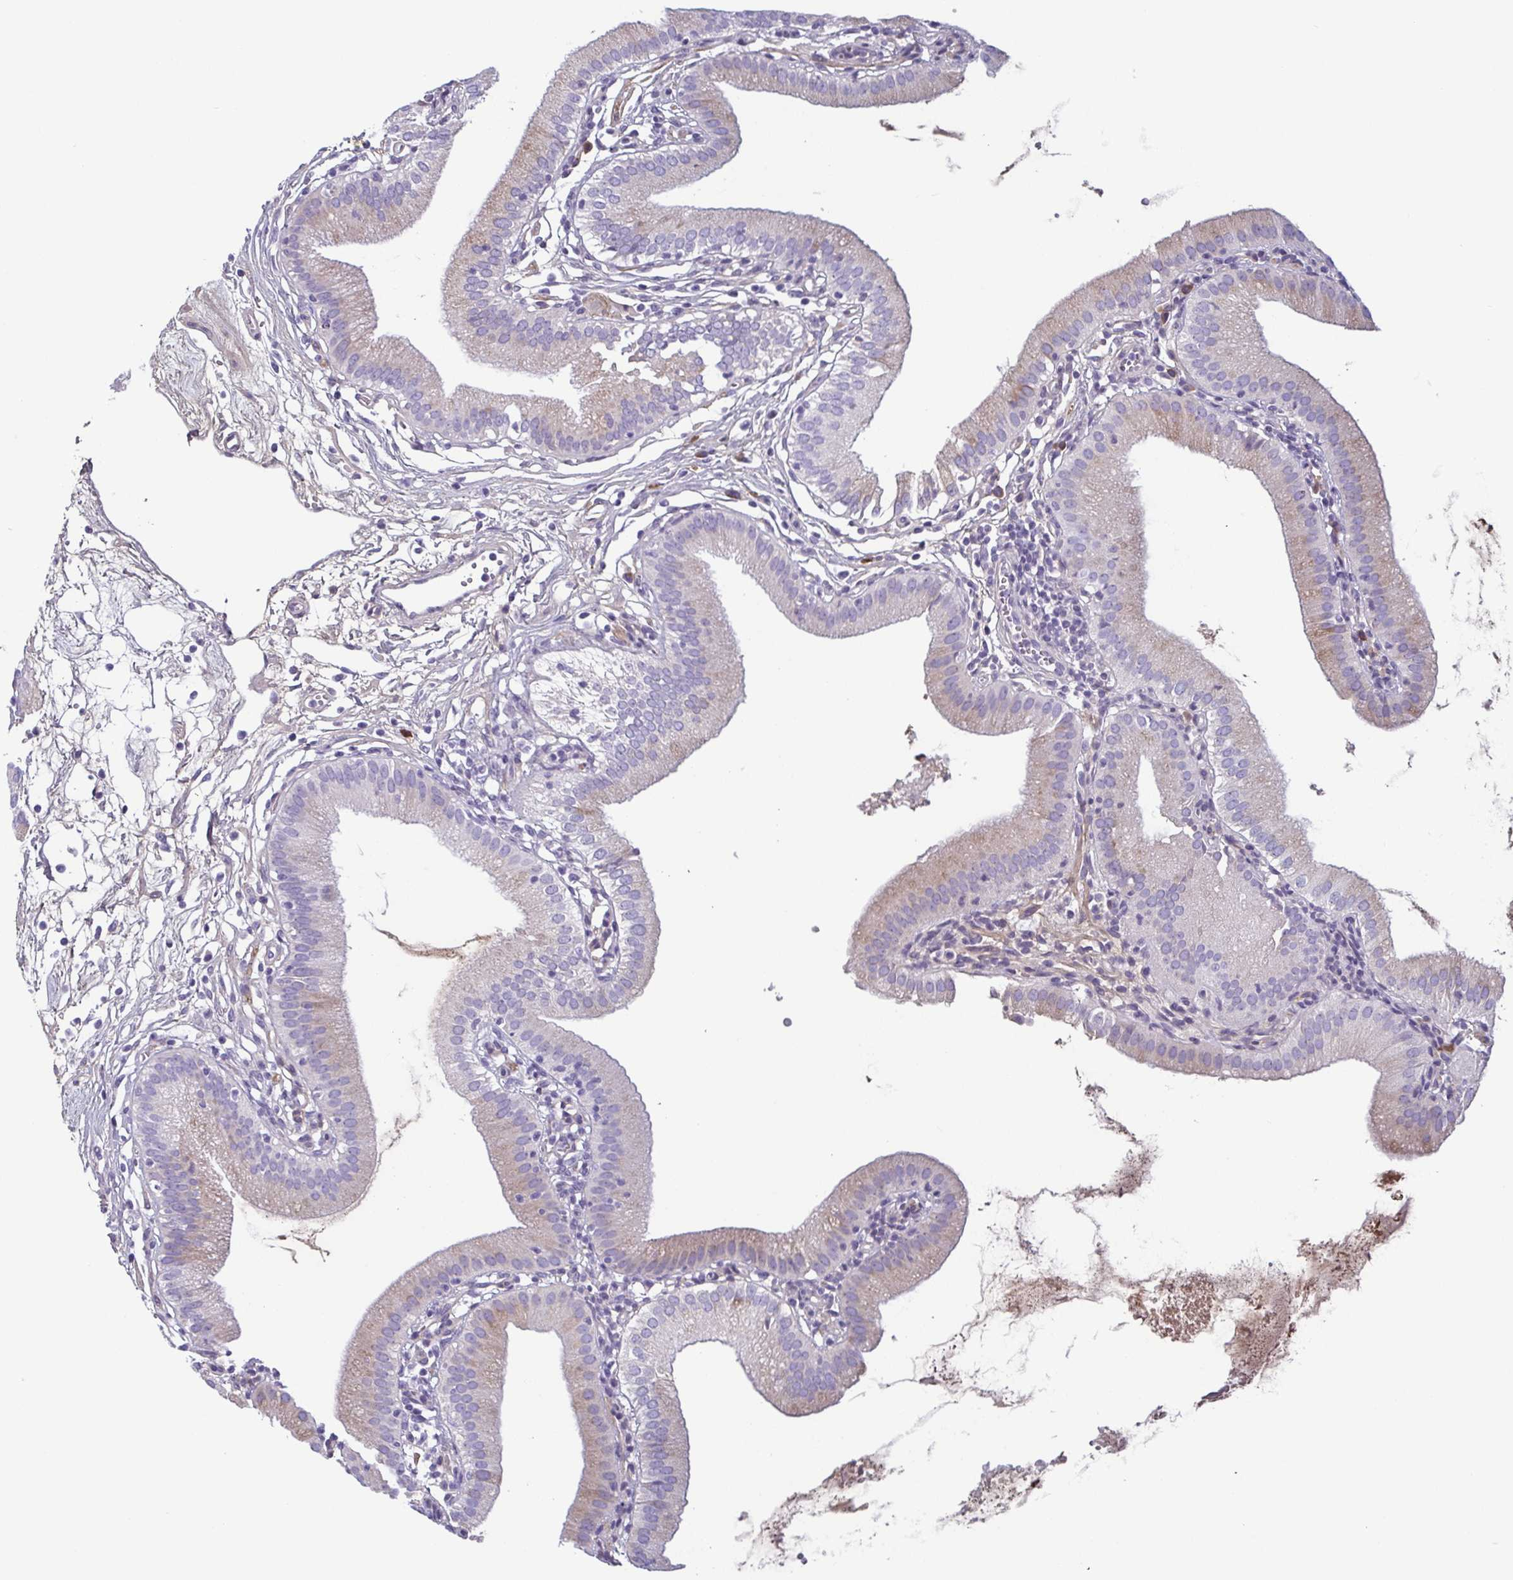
{"staining": {"intensity": "negative", "quantity": "none", "location": "none"}, "tissue": "gallbladder", "cell_type": "Glandular cells", "image_type": "normal", "snomed": [{"axis": "morphology", "description": "Normal tissue, NOS"}, {"axis": "topography", "description": "Gallbladder"}], "caption": "An immunohistochemistry micrograph of benign gallbladder is shown. There is no staining in glandular cells of gallbladder. The staining was performed using DAB (3,3'-diaminobenzidine) to visualize the protein expression in brown, while the nuclei were stained in blue with hematoxylin (Magnification: 20x).", "gene": "ECM1", "patient": {"sex": "female", "age": 65}}